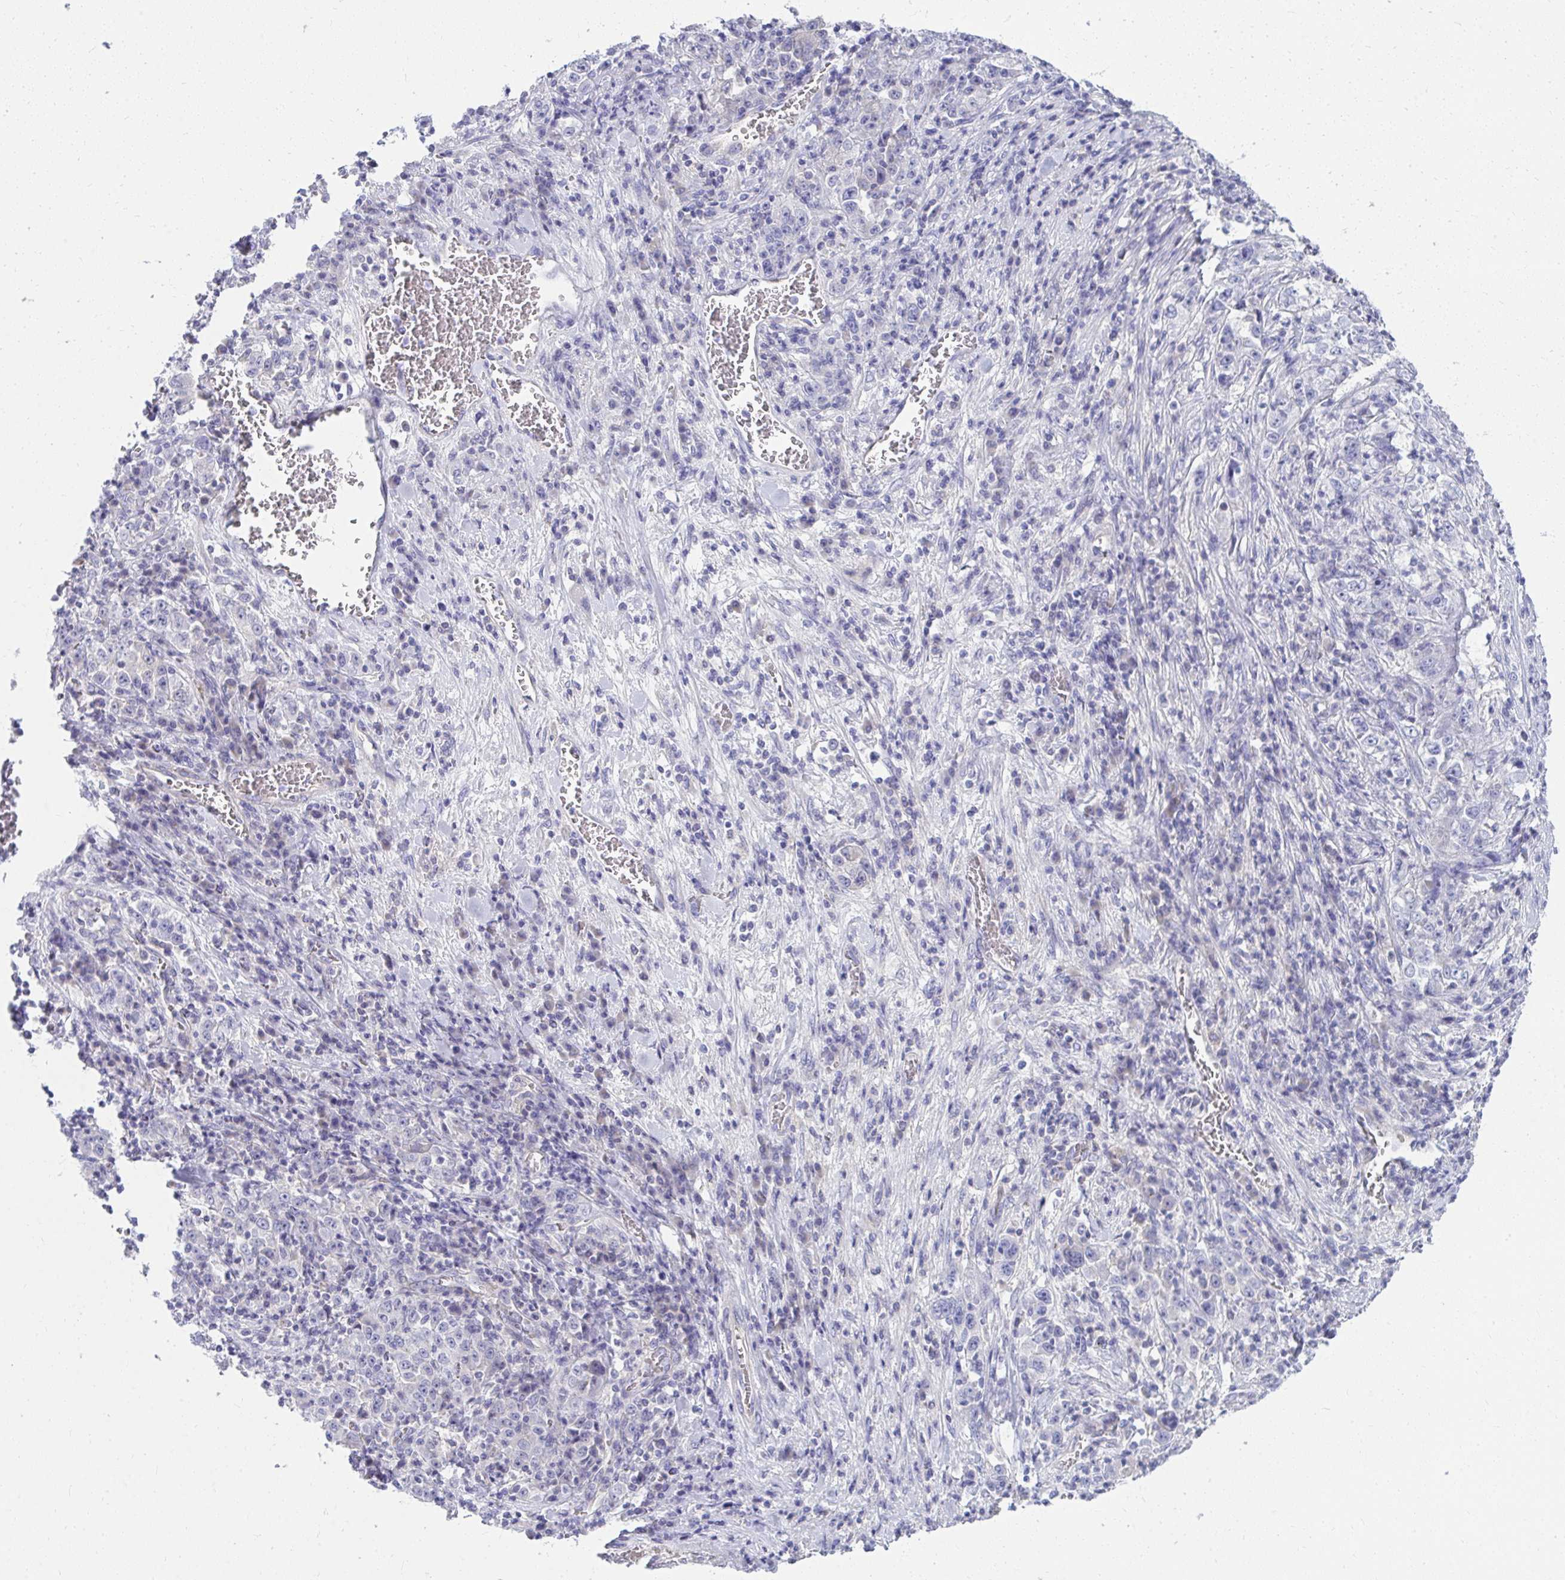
{"staining": {"intensity": "negative", "quantity": "none", "location": "none"}, "tissue": "stomach cancer", "cell_type": "Tumor cells", "image_type": "cancer", "snomed": [{"axis": "morphology", "description": "Normal tissue, NOS"}, {"axis": "morphology", "description": "Adenocarcinoma, NOS"}, {"axis": "topography", "description": "Stomach, upper"}, {"axis": "topography", "description": "Stomach"}], "caption": "Stomach cancer stained for a protein using immunohistochemistry (IHC) shows no positivity tumor cells.", "gene": "LRRC36", "patient": {"sex": "male", "age": 59}}